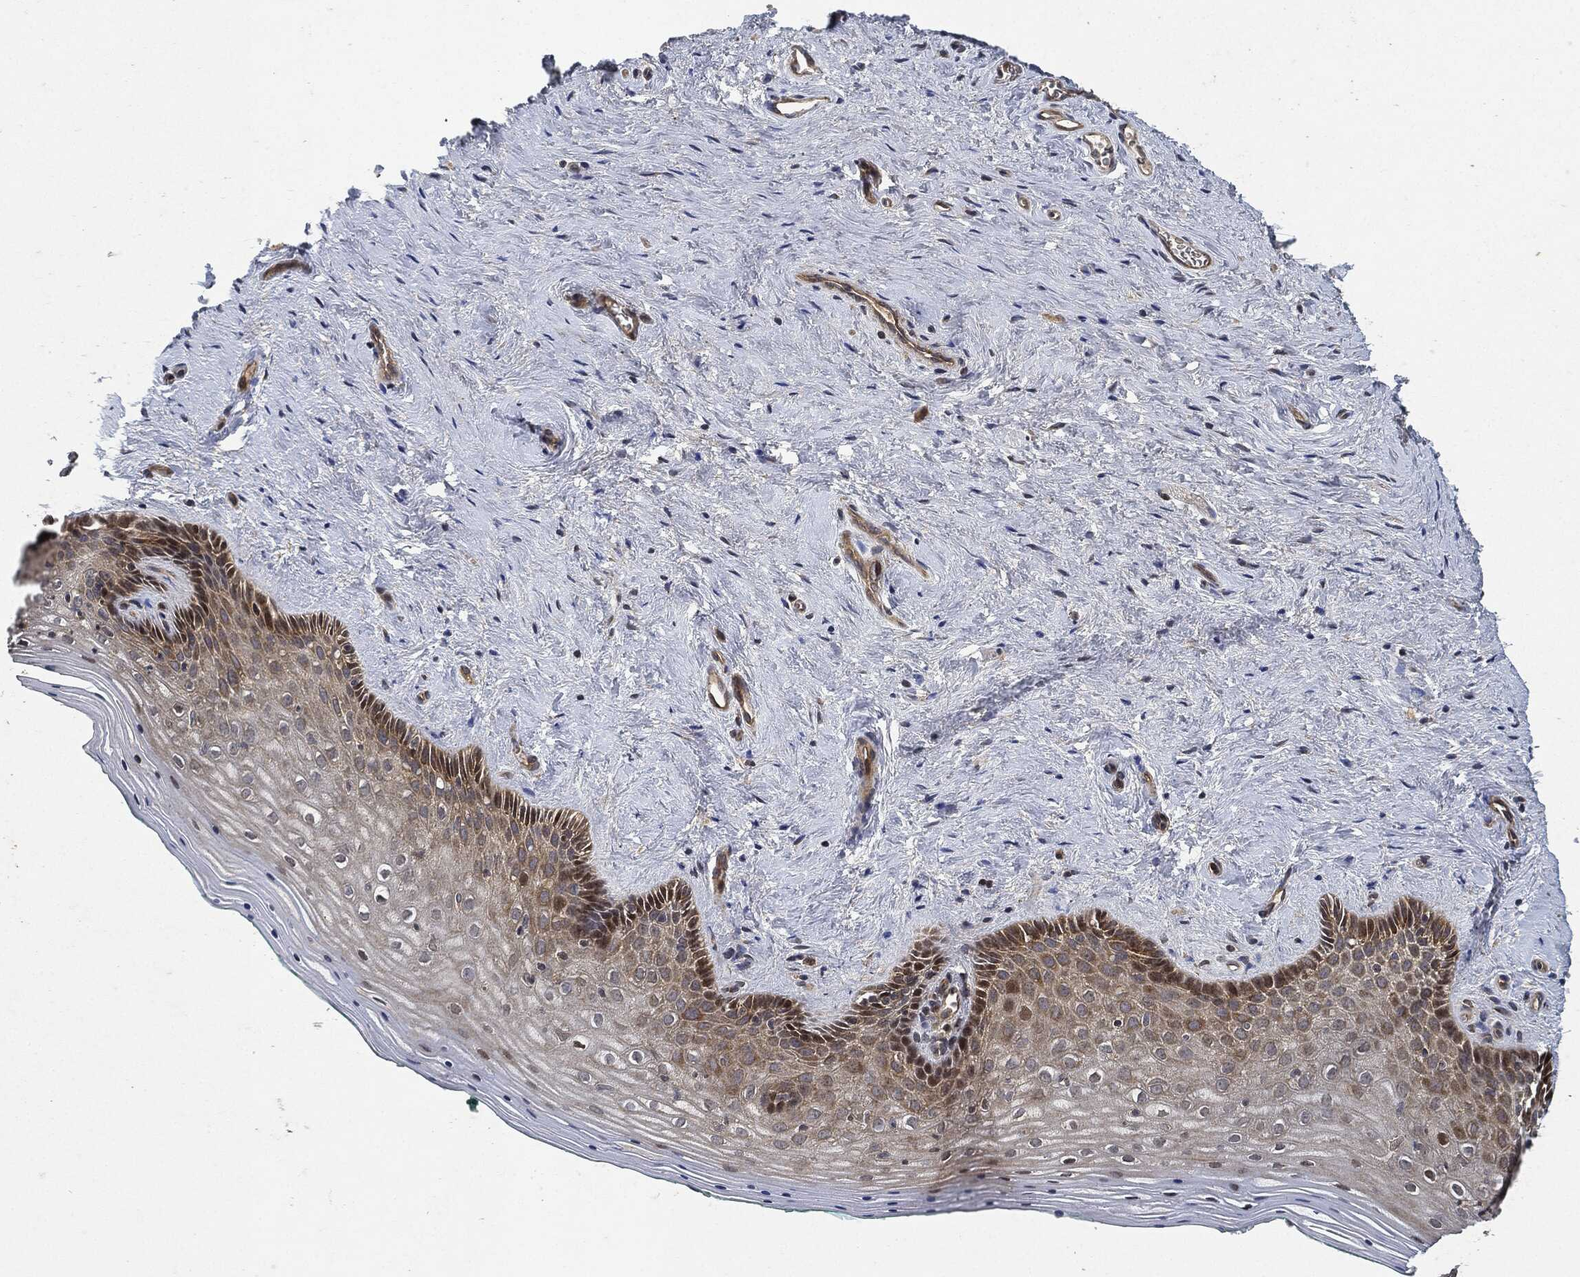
{"staining": {"intensity": "weak", "quantity": "25%-75%", "location": "cytoplasmic/membranous,nuclear"}, "tissue": "vagina", "cell_type": "Squamous epithelial cells", "image_type": "normal", "snomed": [{"axis": "morphology", "description": "Normal tissue, NOS"}, {"axis": "topography", "description": "Vagina"}], "caption": "Immunohistochemical staining of benign human vagina demonstrates low levels of weak cytoplasmic/membranous,nuclear expression in about 25%-75% of squamous epithelial cells. The protein of interest is stained brown, and the nuclei are stained in blue (DAB IHC with brightfield microscopy, high magnification).", "gene": "MLST8", "patient": {"sex": "female", "age": 45}}